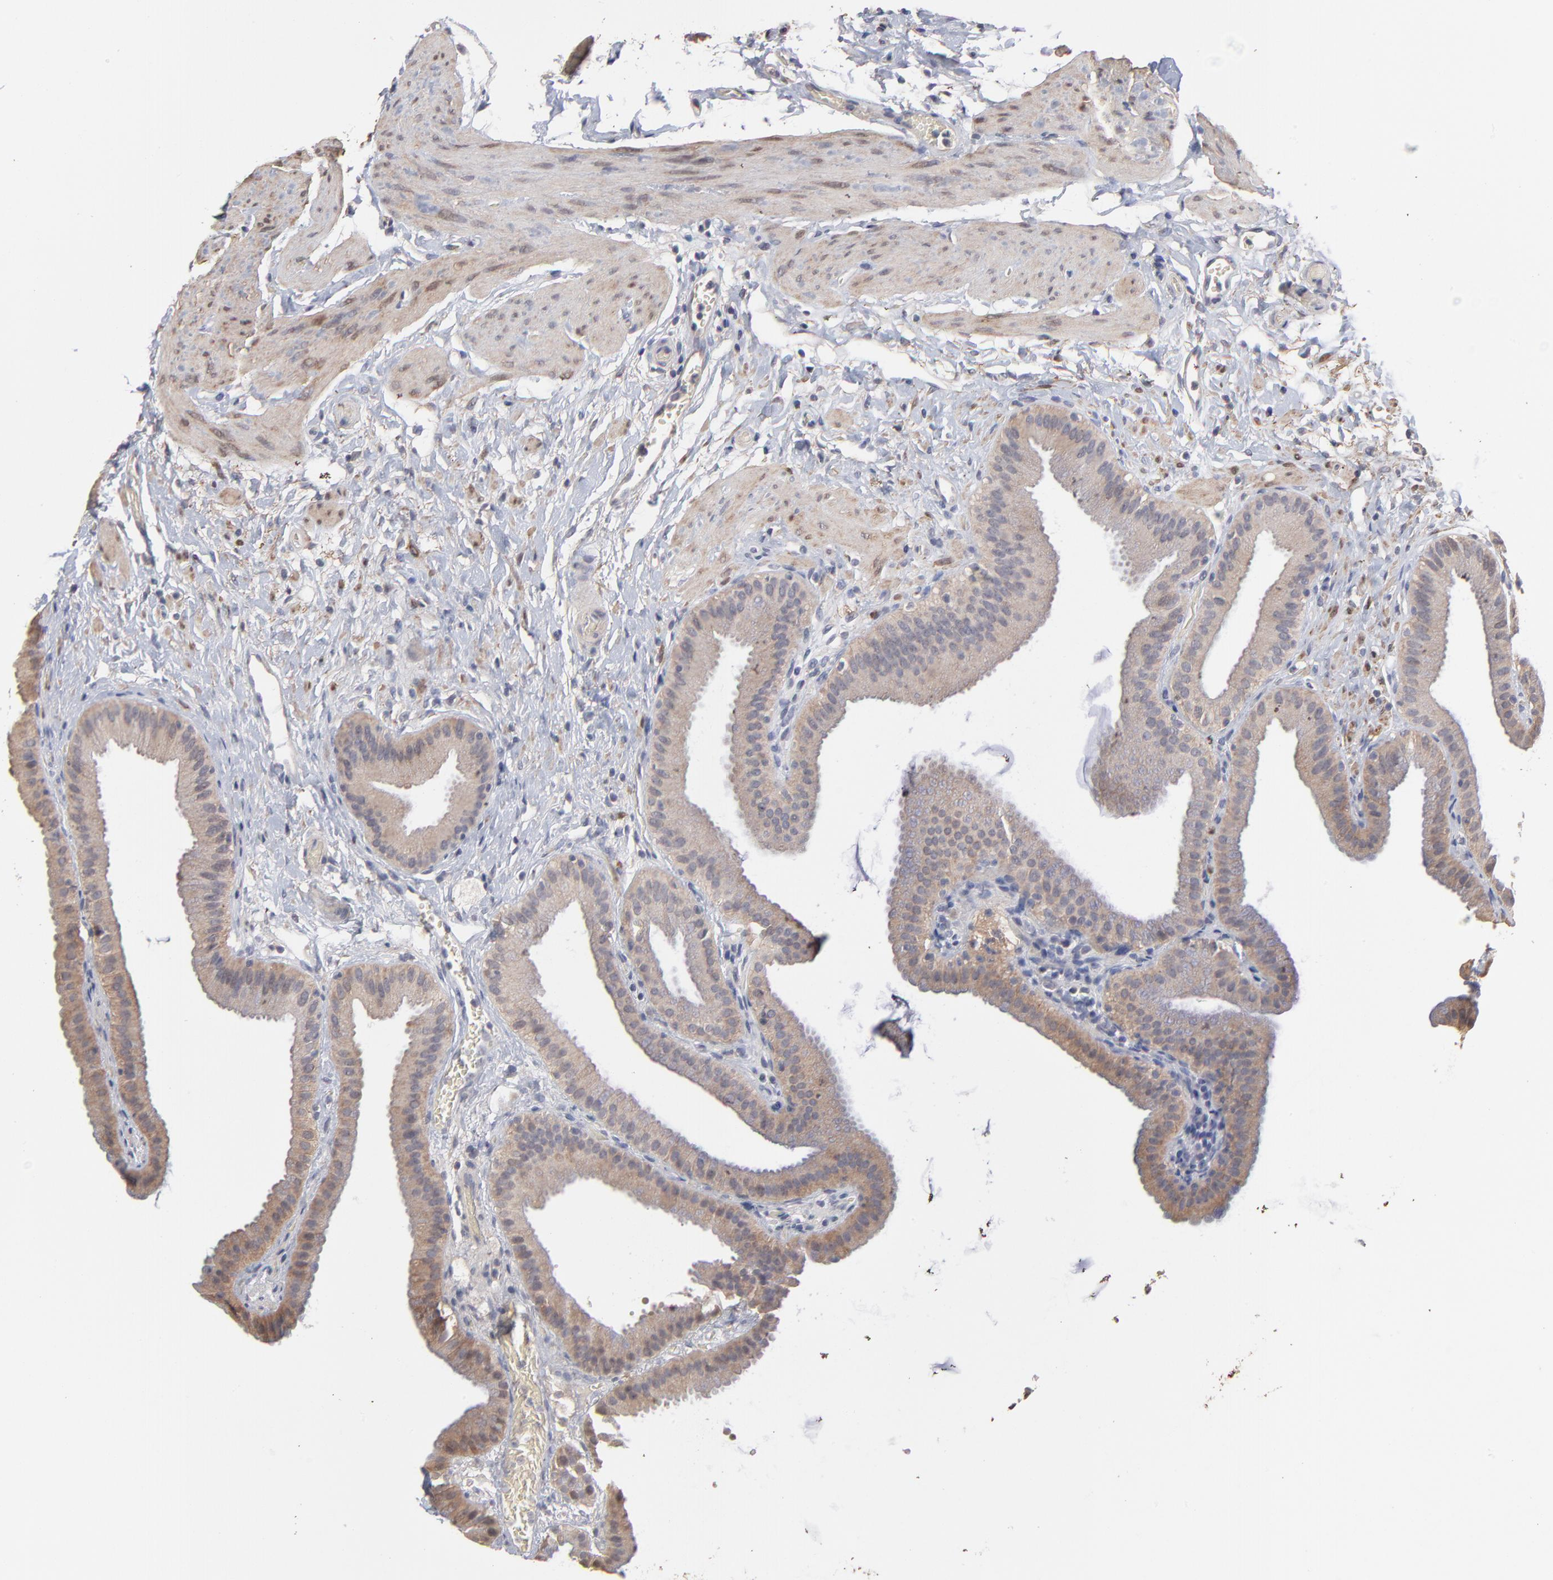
{"staining": {"intensity": "moderate", "quantity": ">75%", "location": "cytoplasmic/membranous"}, "tissue": "gallbladder", "cell_type": "Glandular cells", "image_type": "normal", "snomed": [{"axis": "morphology", "description": "Normal tissue, NOS"}, {"axis": "topography", "description": "Gallbladder"}], "caption": "DAB (3,3'-diaminobenzidine) immunohistochemical staining of benign human gallbladder displays moderate cytoplasmic/membranous protein expression in approximately >75% of glandular cells.", "gene": "TANGO2", "patient": {"sex": "female", "age": 63}}